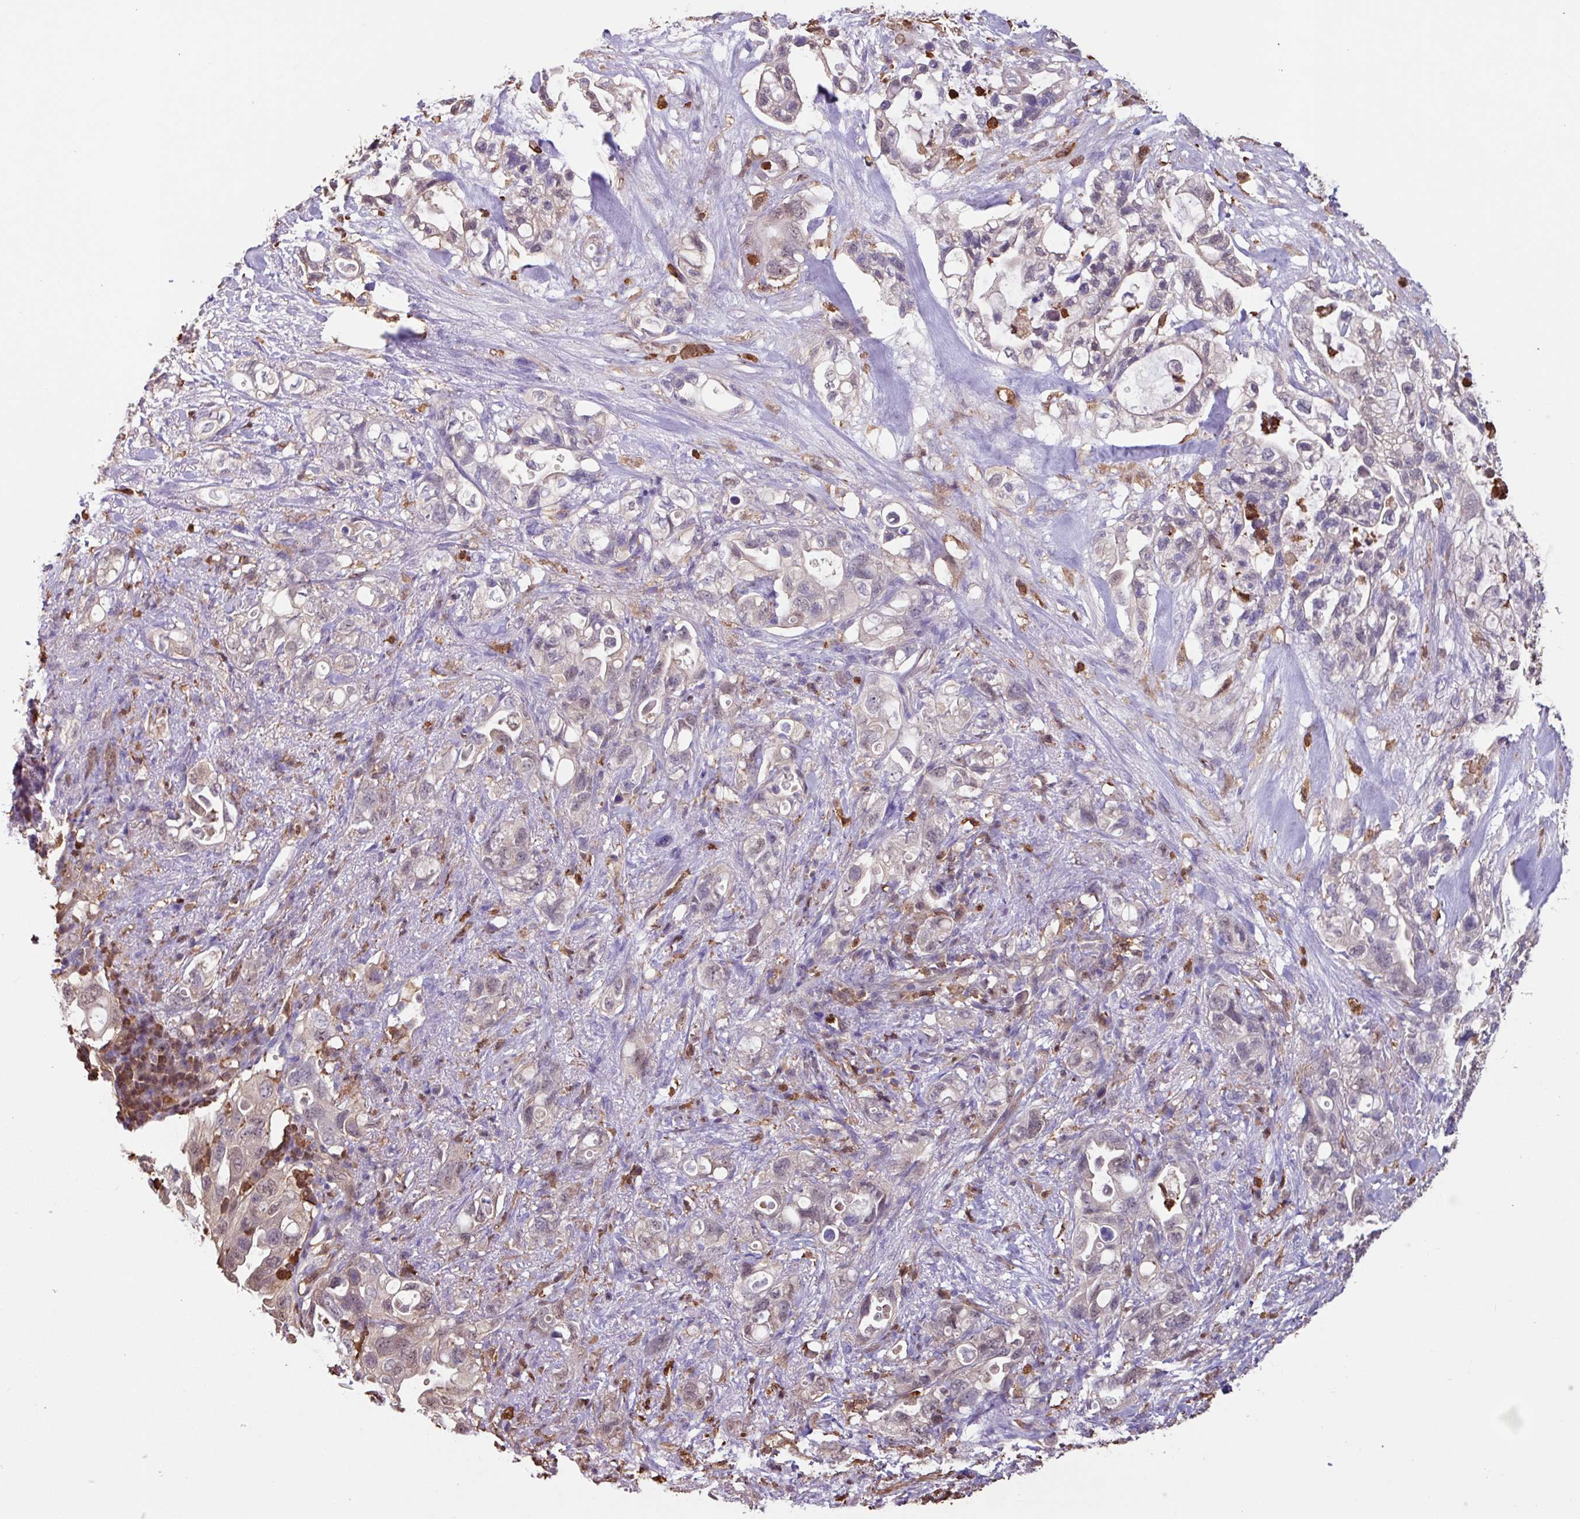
{"staining": {"intensity": "weak", "quantity": "<25%", "location": "cytoplasmic/membranous,nuclear"}, "tissue": "pancreatic cancer", "cell_type": "Tumor cells", "image_type": "cancer", "snomed": [{"axis": "morphology", "description": "Adenocarcinoma, NOS"}, {"axis": "topography", "description": "Pancreas"}], "caption": "This photomicrograph is of adenocarcinoma (pancreatic) stained with IHC to label a protein in brown with the nuclei are counter-stained blue. There is no expression in tumor cells.", "gene": "ARHGDIB", "patient": {"sex": "female", "age": 72}}